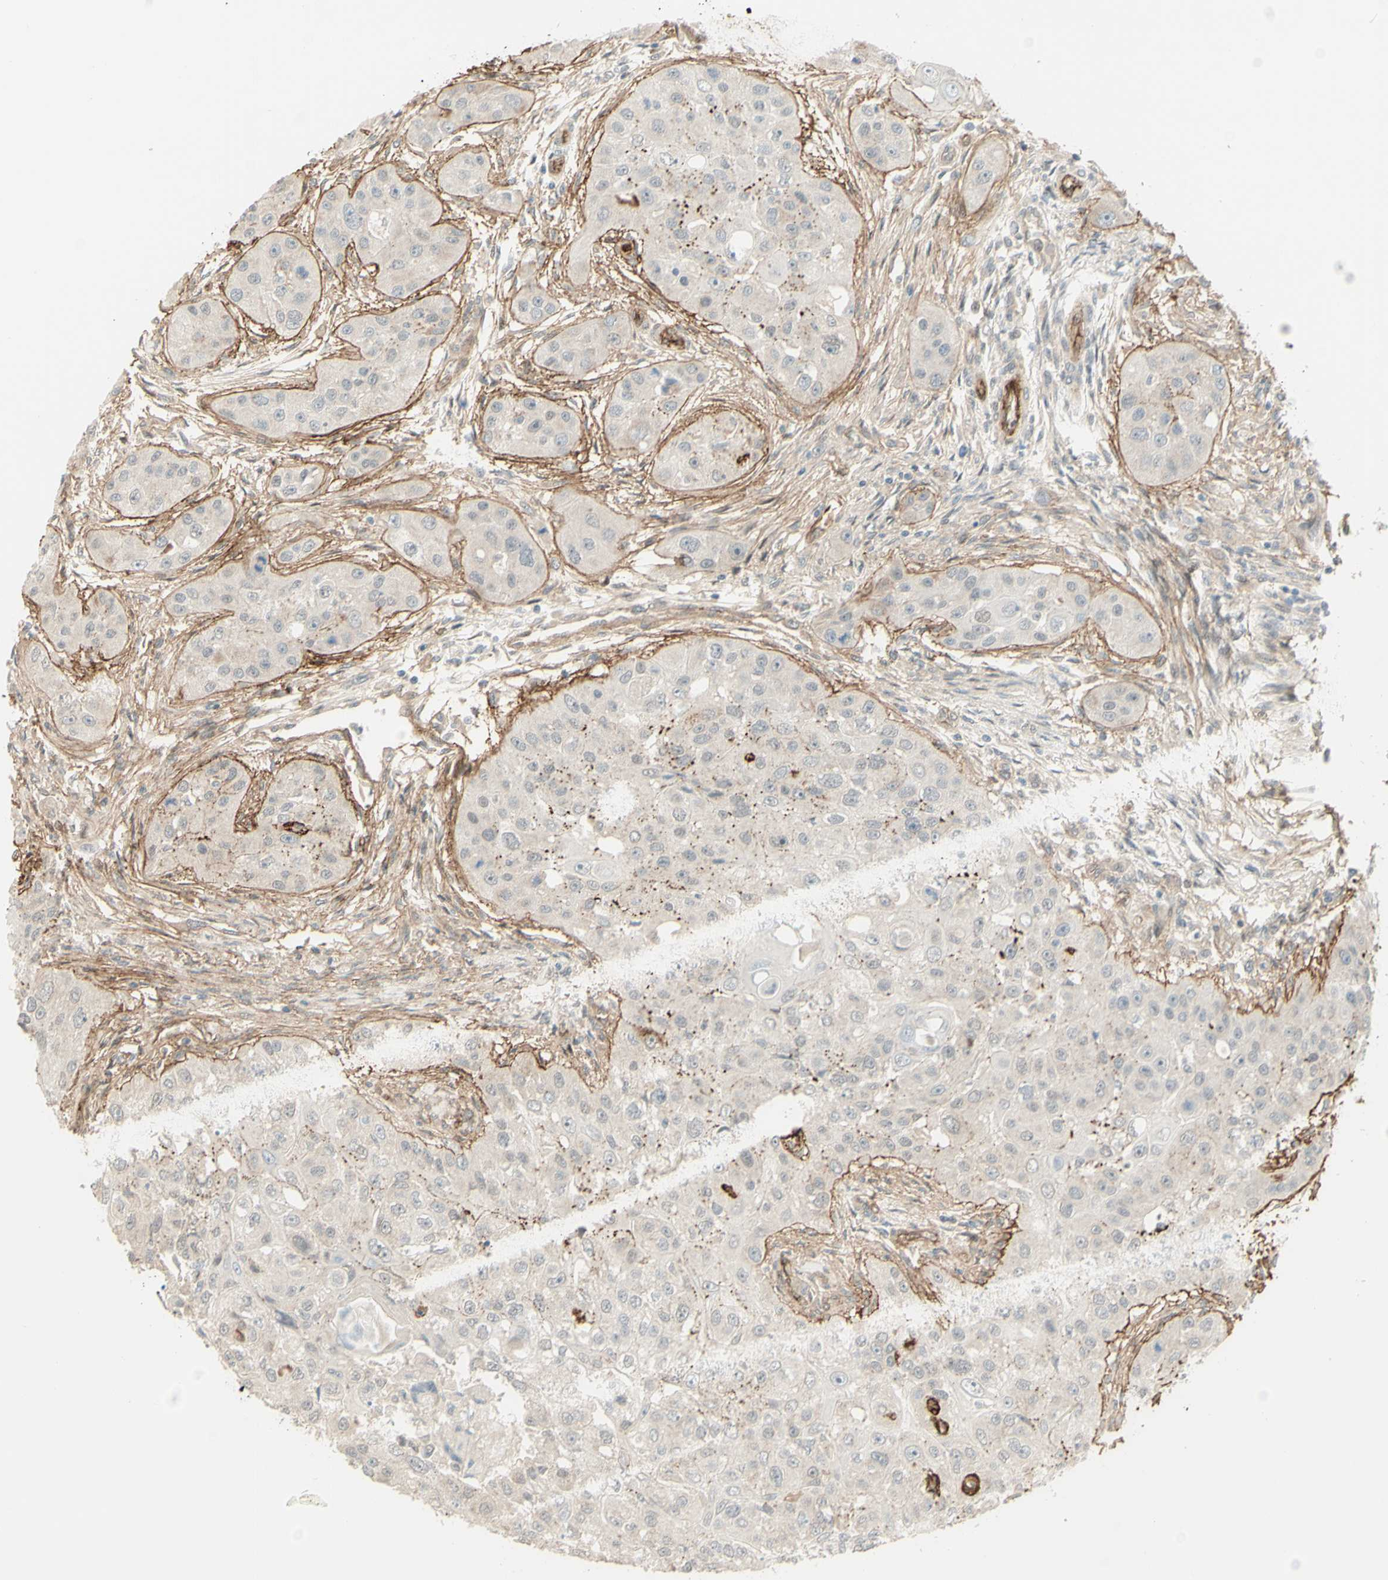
{"staining": {"intensity": "negative", "quantity": "none", "location": "none"}, "tissue": "head and neck cancer", "cell_type": "Tumor cells", "image_type": "cancer", "snomed": [{"axis": "morphology", "description": "Normal tissue, NOS"}, {"axis": "morphology", "description": "Squamous cell carcinoma, NOS"}, {"axis": "topography", "description": "Skeletal muscle"}, {"axis": "topography", "description": "Head-Neck"}], "caption": "A high-resolution image shows immunohistochemistry staining of head and neck cancer (squamous cell carcinoma), which displays no significant positivity in tumor cells. Nuclei are stained in blue.", "gene": "ANGPT2", "patient": {"sex": "male", "age": 51}}